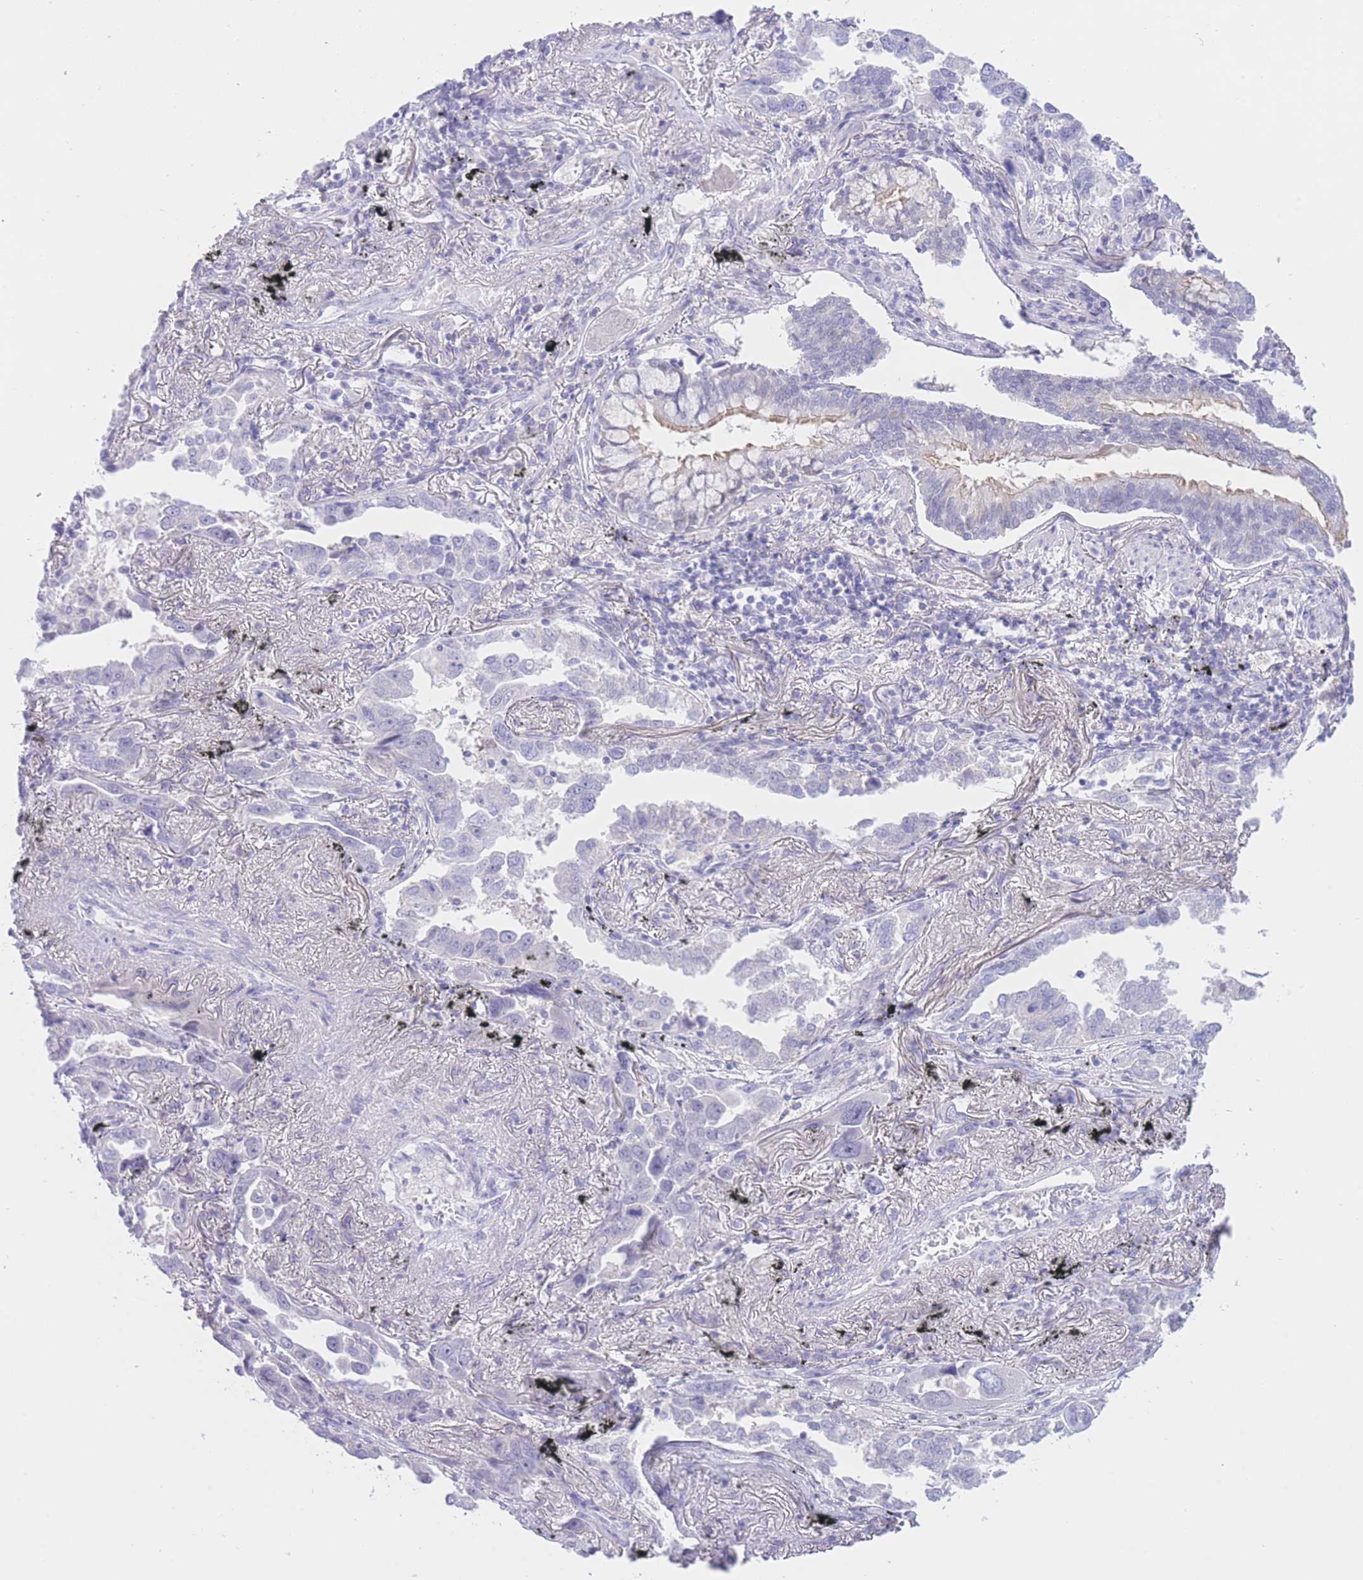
{"staining": {"intensity": "negative", "quantity": "none", "location": "none"}, "tissue": "lung cancer", "cell_type": "Tumor cells", "image_type": "cancer", "snomed": [{"axis": "morphology", "description": "Adenocarcinoma, NOS"}, {"axis": "topography", "description": "Lung"}], "caption": "Tumor cells are negative for brown protein staining in adenocarcinoma (lung).", "gene": "ZNF212", "patient": {"sex": "male", "age": 67}}